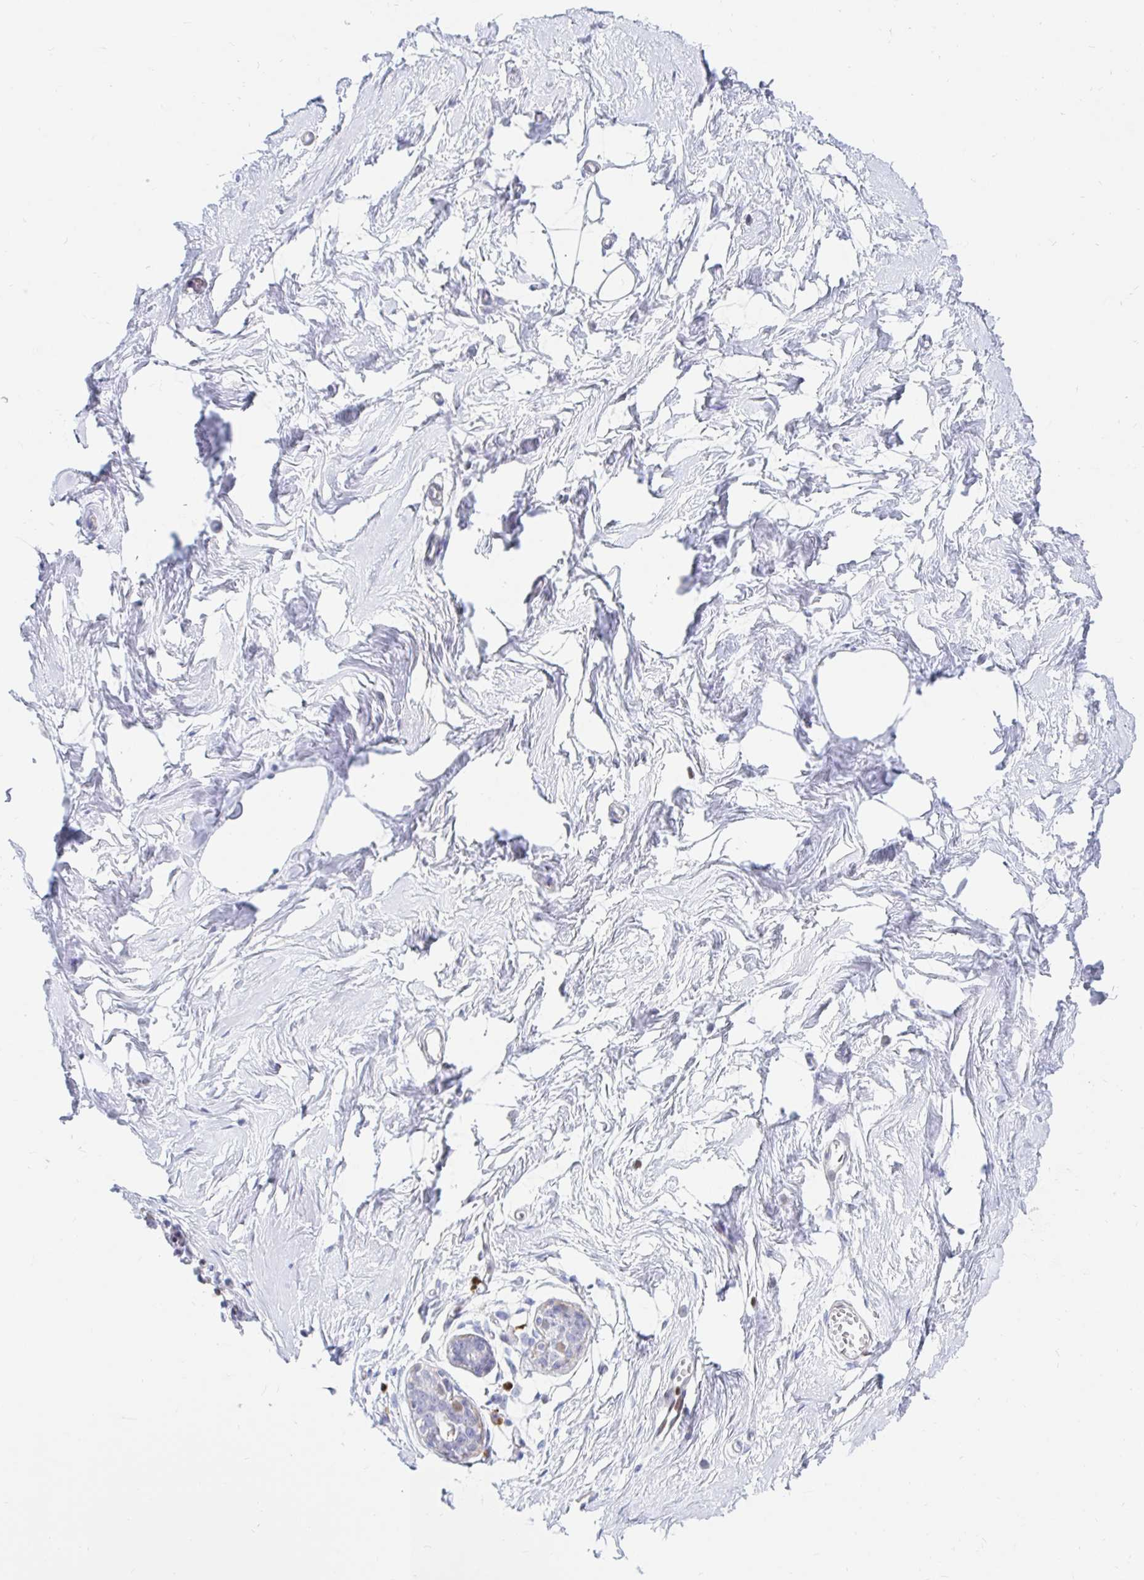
{"staining": {"intensity": "negative", "quantity": "none", "location": "none"}, "tissue": "breast", "cell_type": "Adipocytes", "image_type": "normal", "snomed": [{"axis": "morphology", "description": "Normal tissue, NOS"}, {"axis": "topography", "description": "Breast"}], "caption": "Image shows no protein expression in adipocytes of normal breast. Brightfield microscopy of IHC stained with DAB (3,3'-diaminobenzidine) (brown) and hematoxylin (blue), captured at high magnification.", "gene": "HINFP", "patient": {"sex": "female", "age": 45}}